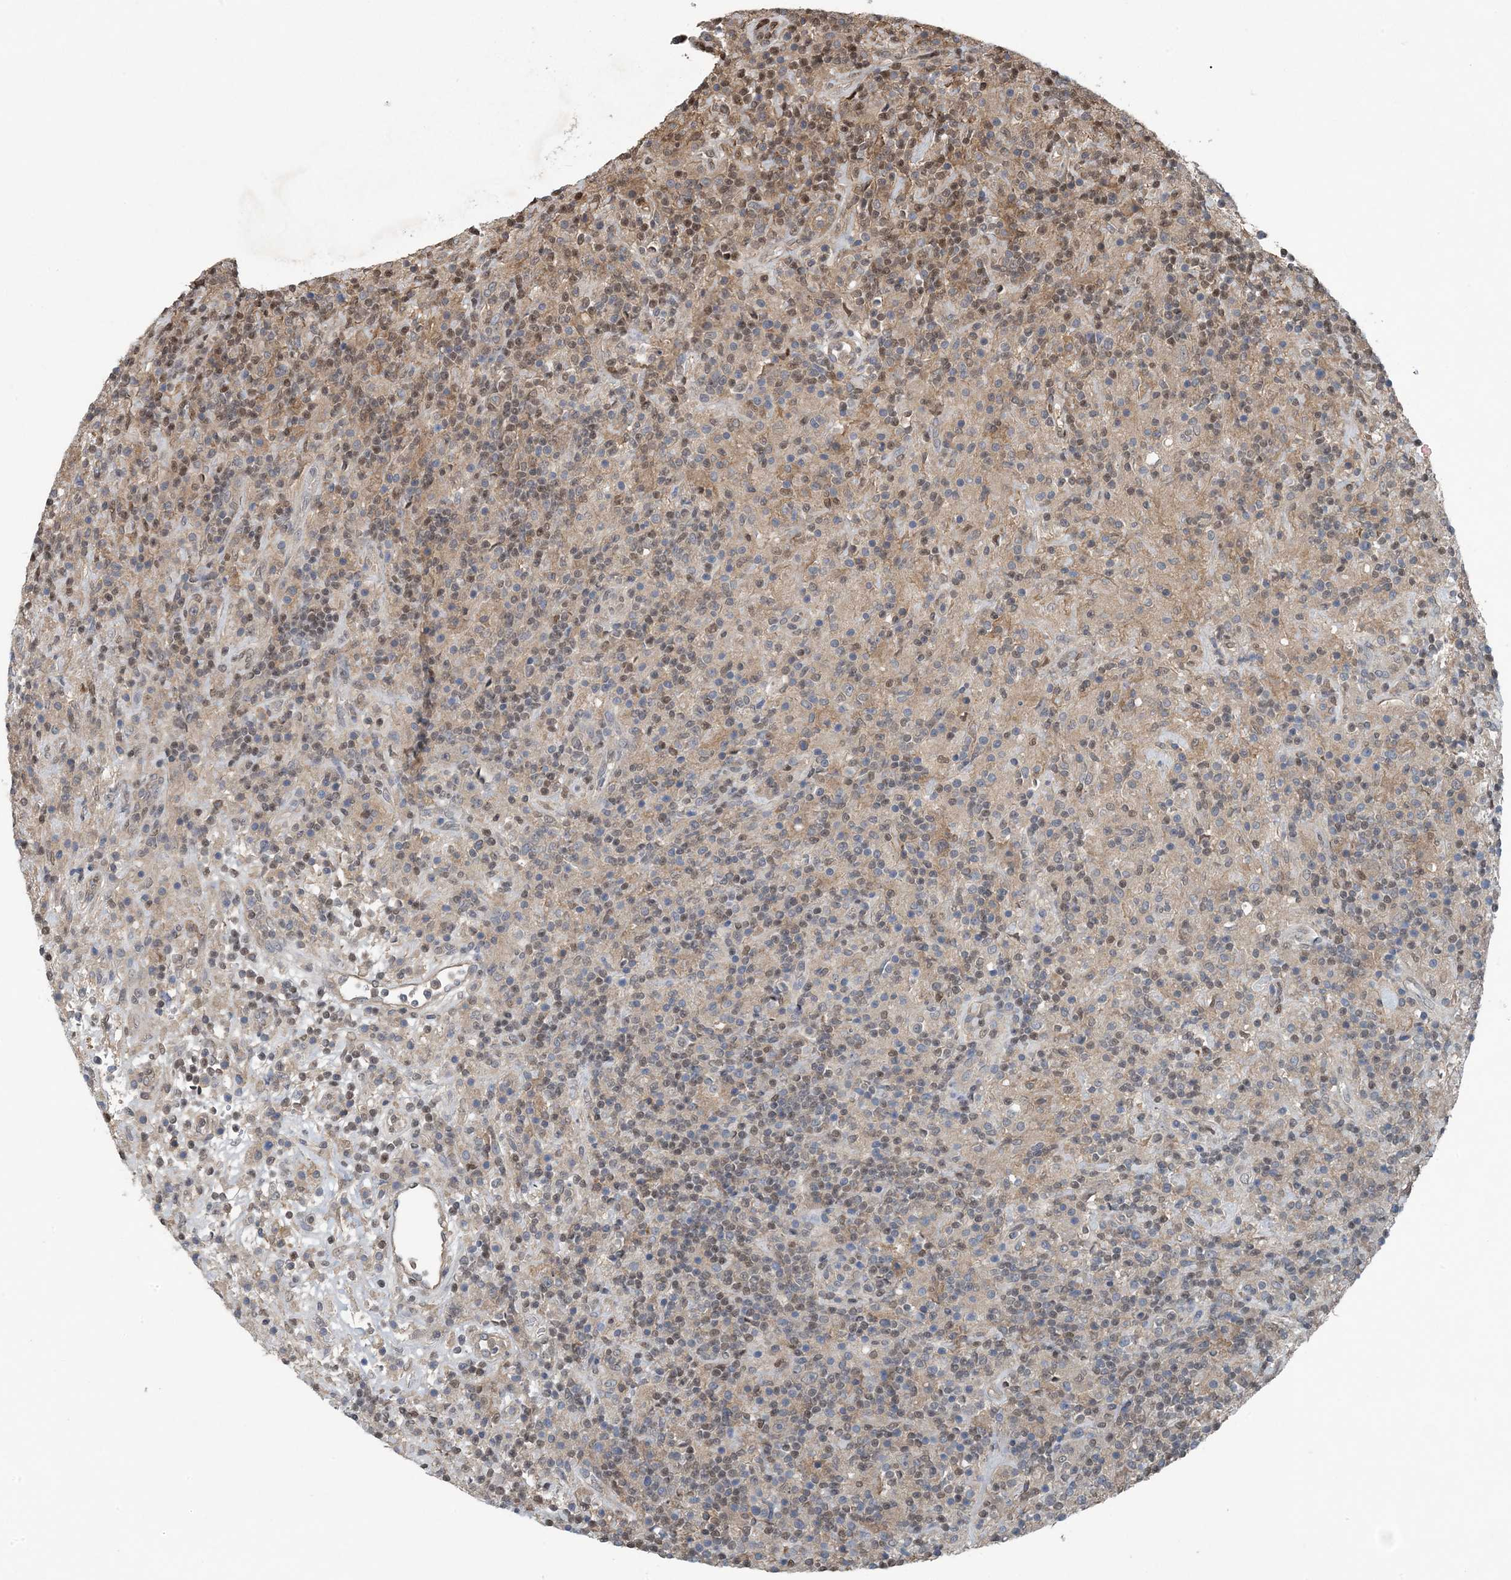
{"staining": {"intensity": "weak", "quantity": "<25%", "location": "cytoplasmic/membranous"}, "tissue": "lymphoma", "cell_type": "Tumor cells", "image_type": "cancer", "snomed": [{"axis": "morphology", "description": "Hodgkin's disease, NOS"}, {"axis": "topography", "description": "Lymph node"}], "caption": "Immunohistochemical staining of human lymphoma demonstrates no significant expression in tumor cells.", "gene": "HIKESHI", "patient": {"sex": "male", "age": 70}}